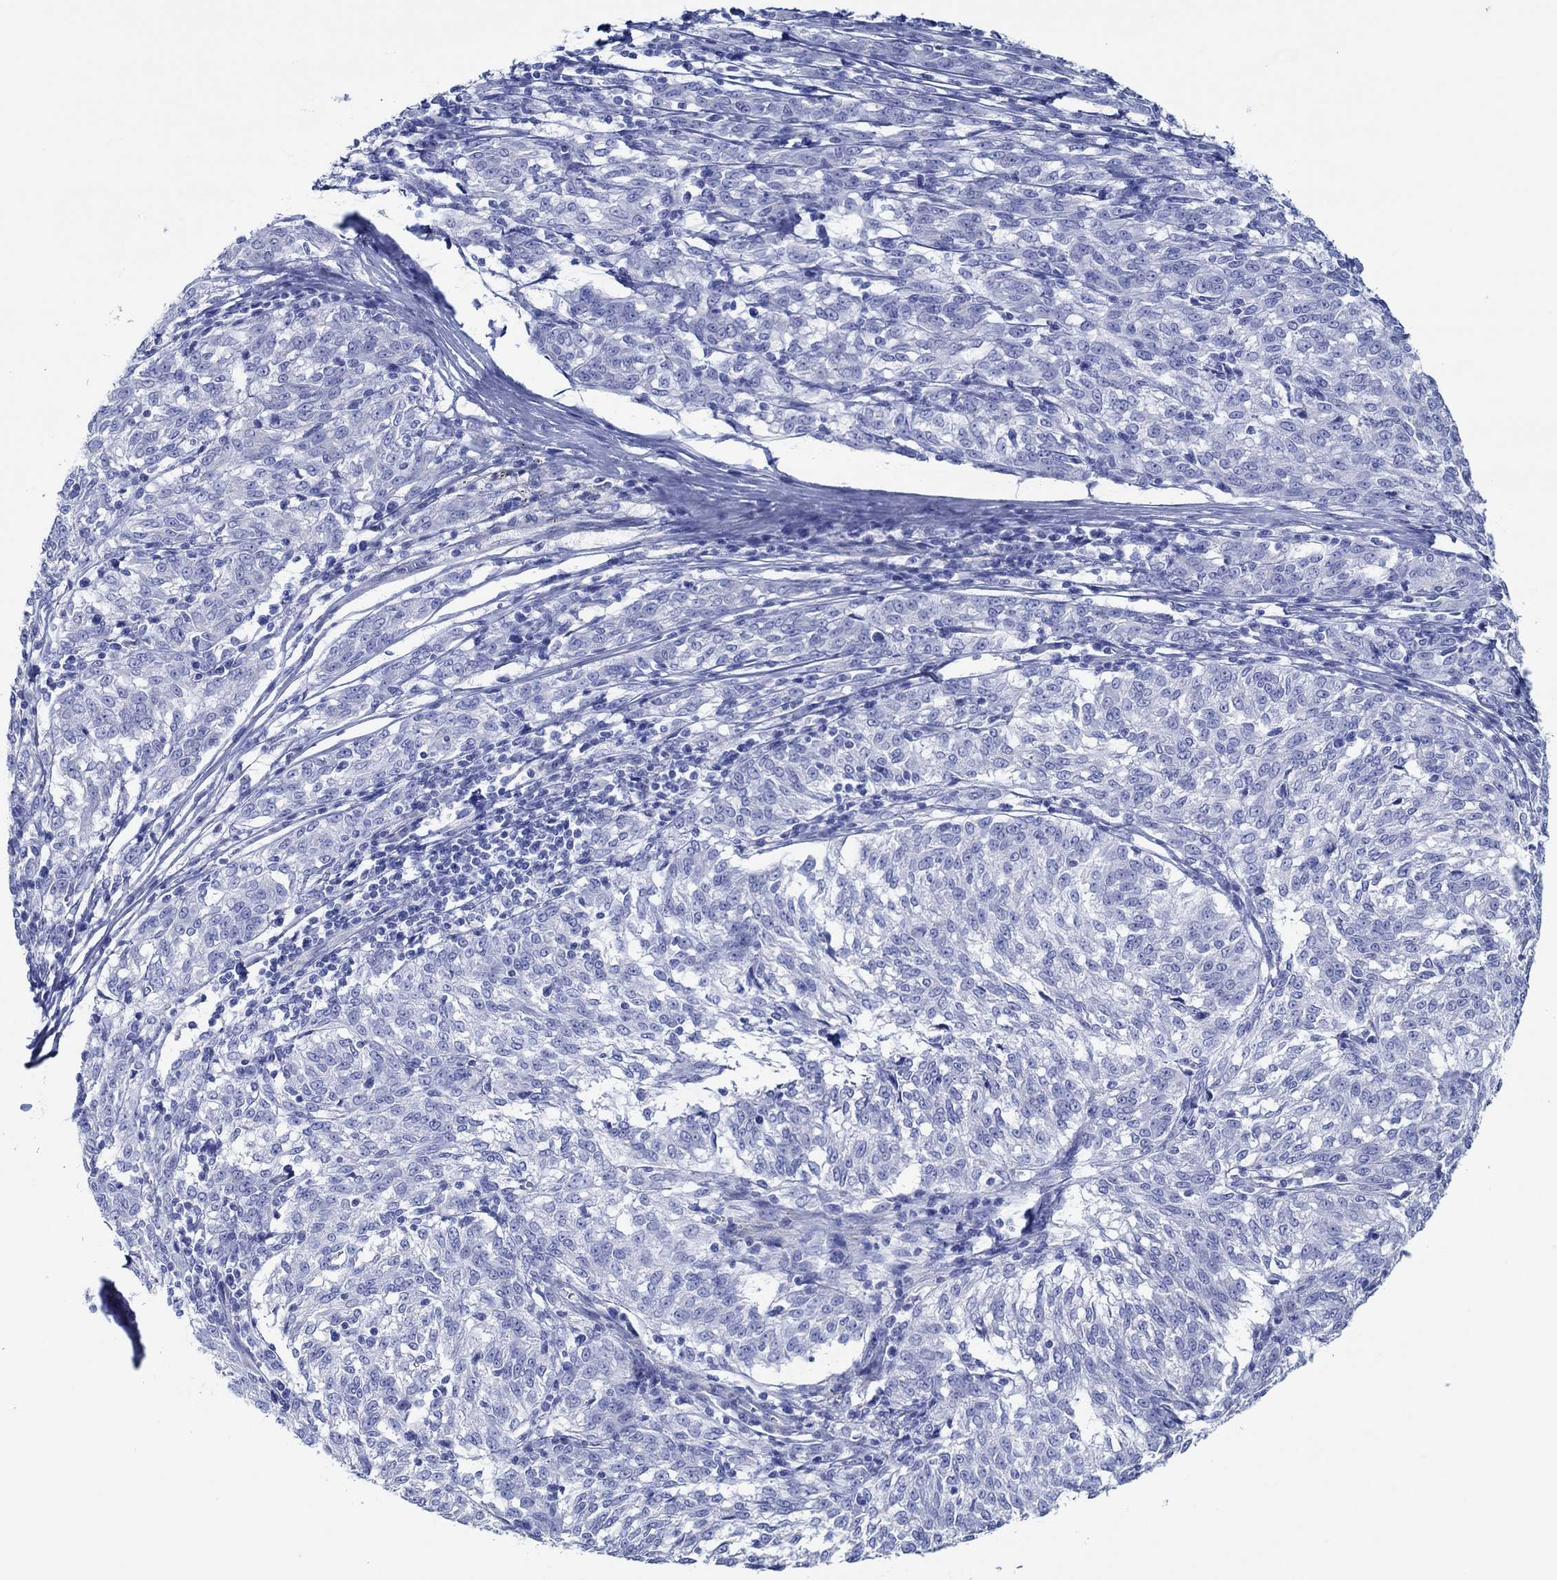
{"staining": {"intensity": "negative", "quantity": "none", "location": "none"}, "tissue": "melanoma", "cell_type": "Tumor cells", "image_type": "cancer", "snomed": [{"axis": "morphology", "description": "Malignant melanoma, NOS"}, {"axis": "topography", "description": "Skin"}], "caption": "The micrograph reveals no significant positivity in tumor cells of melanoma.", "gene": "IGFBP6", "patient": {"sex": "female", "age": 72}}